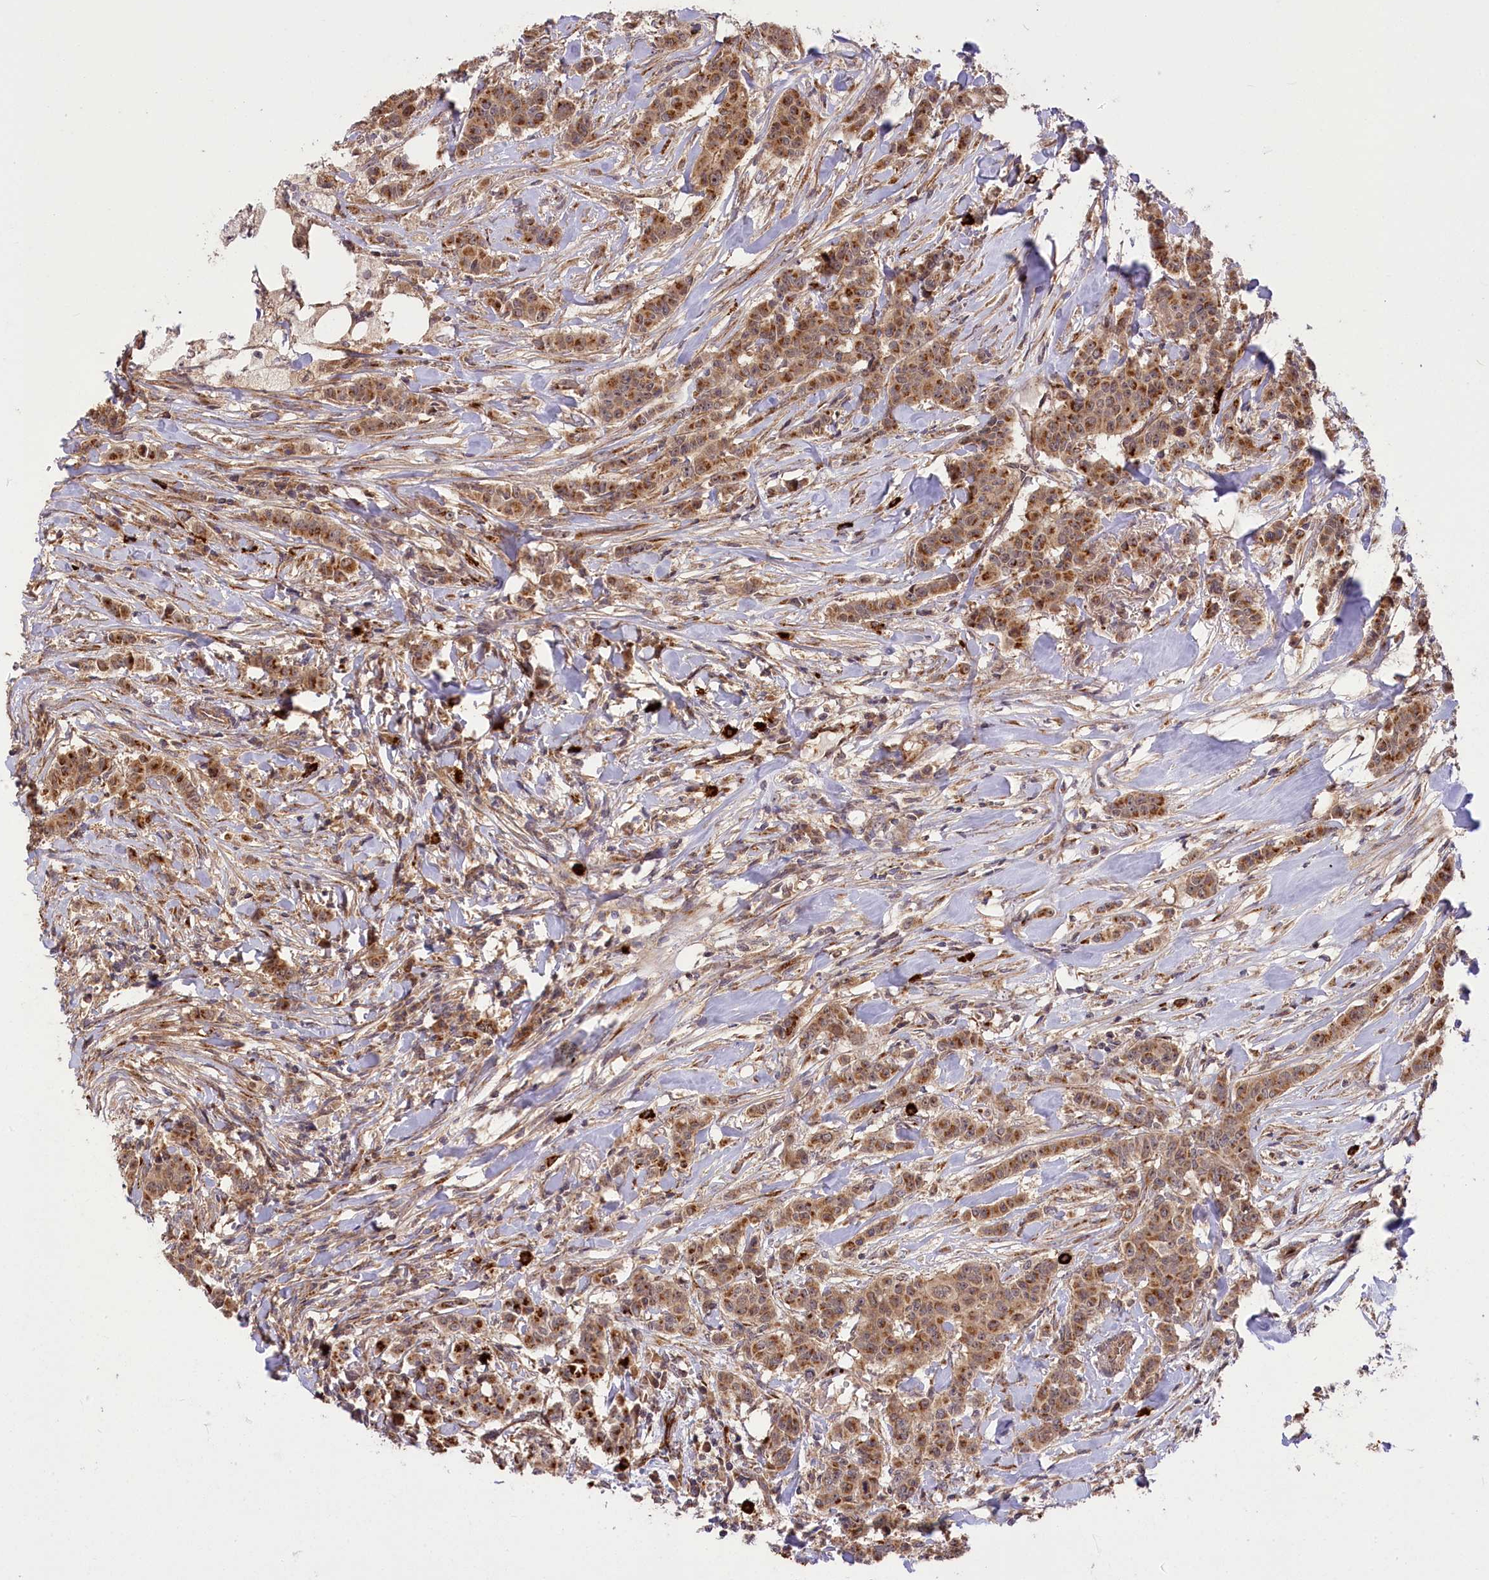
{"staining": {"intensity": "moderate", "quantity": ">75%", "location": "cytoplasmic/membranous"}, "tissue": "breast cancer", "cell_type": "Tumor cells", "image_type": "cancer", "snomed": [{"axis": "morphology", "description": "Duct carcinoma"}, {"axis": "topography", "description": "Breast"}], "caption": "Breast cancer (infiltrating ductal carcinoma) was stained to show a protein in brown. There is medium levels of moderate cytoplasmic/membranous positivity in about >75% of tumor cells.", "gene": "CARD19", "patient": {"sex": "female", "age": 40}}